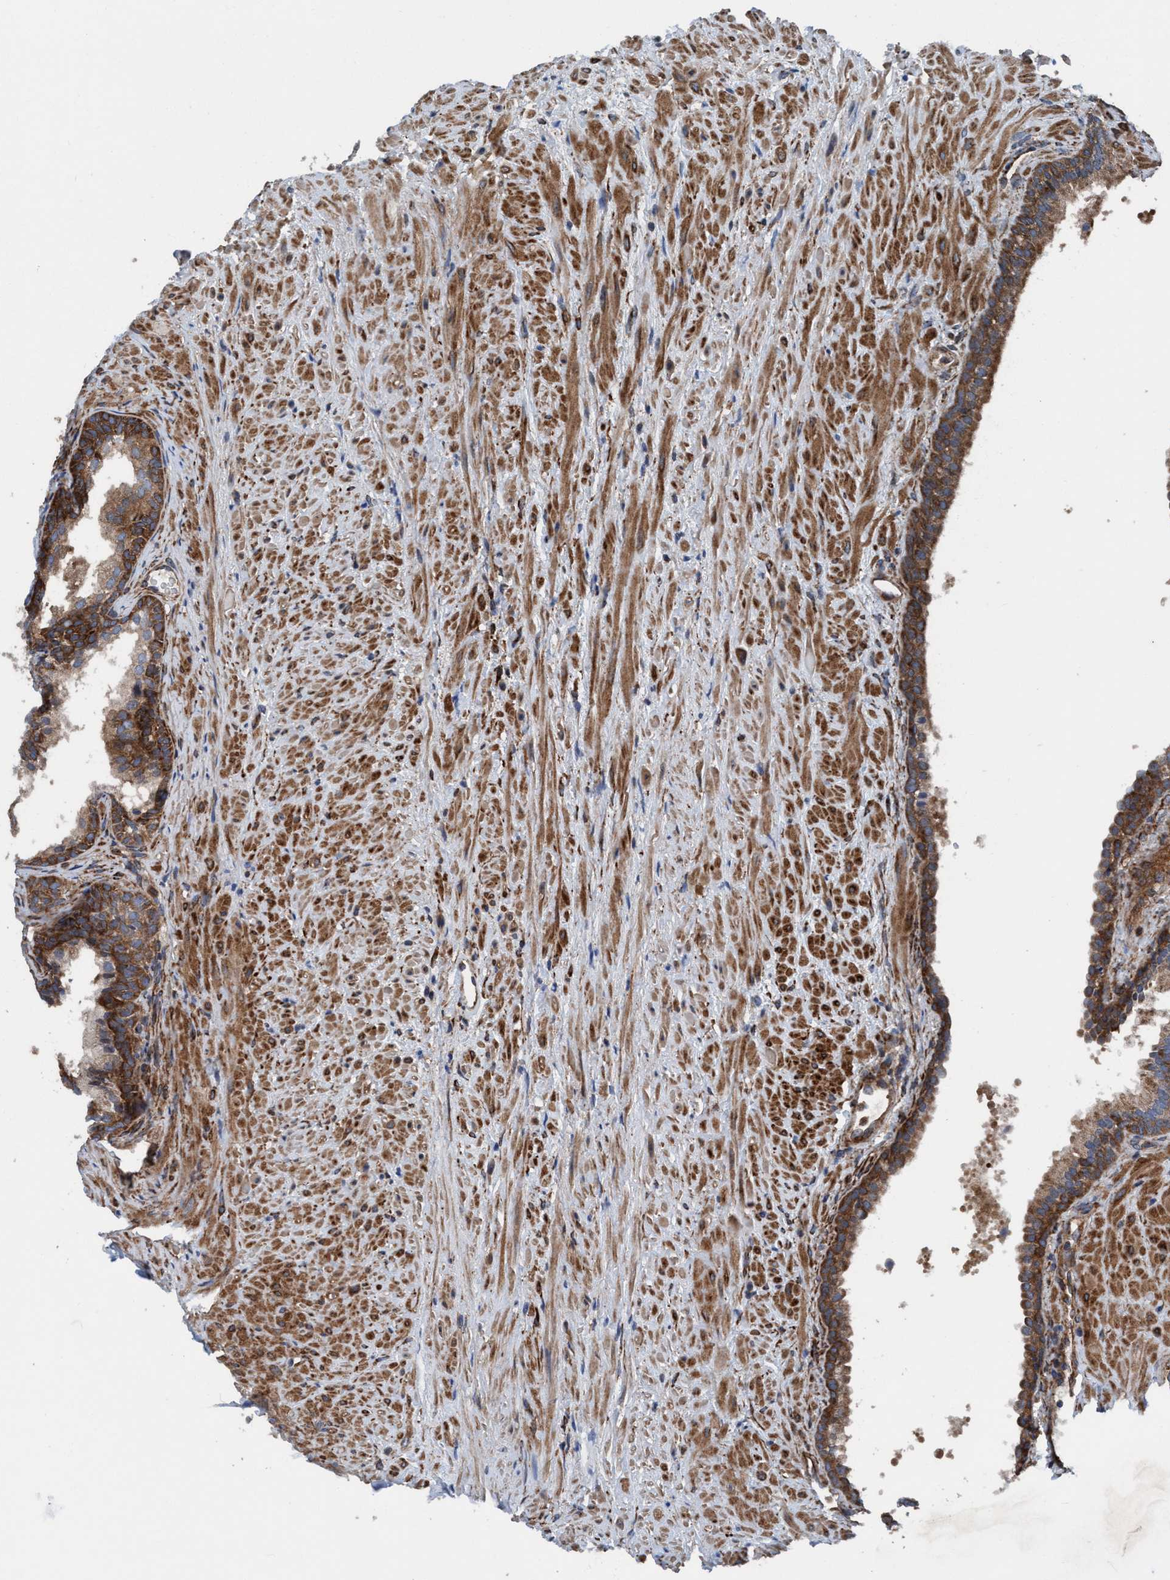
{"staining": {"intensity": "moderate", "quantity": "25%-75%", "location": "cytoplasmic/membranous"}, "tissue": "prostate", "cell_type": "Glandular cells", "image_type": "normal", "snomed": [{"axis": "morphology", "description": "Normal tissue, NOS"}, {"axis": "topography", "description": "Prostate"}], "caption": "Immunohistochemical staining of normal human prostate reveals 25%-75% levels of moderate cytoplasmic/membranous protein expression in about 25%-75% of glandular cells. The staining was performed using DAB (3,3'-diaminobenzidine), with brown indicating positive protein expression. Nuclei are stained blue with hematoxylin.", "gene": "NMT1", "patient": {"sex": "male", "age": 76}}